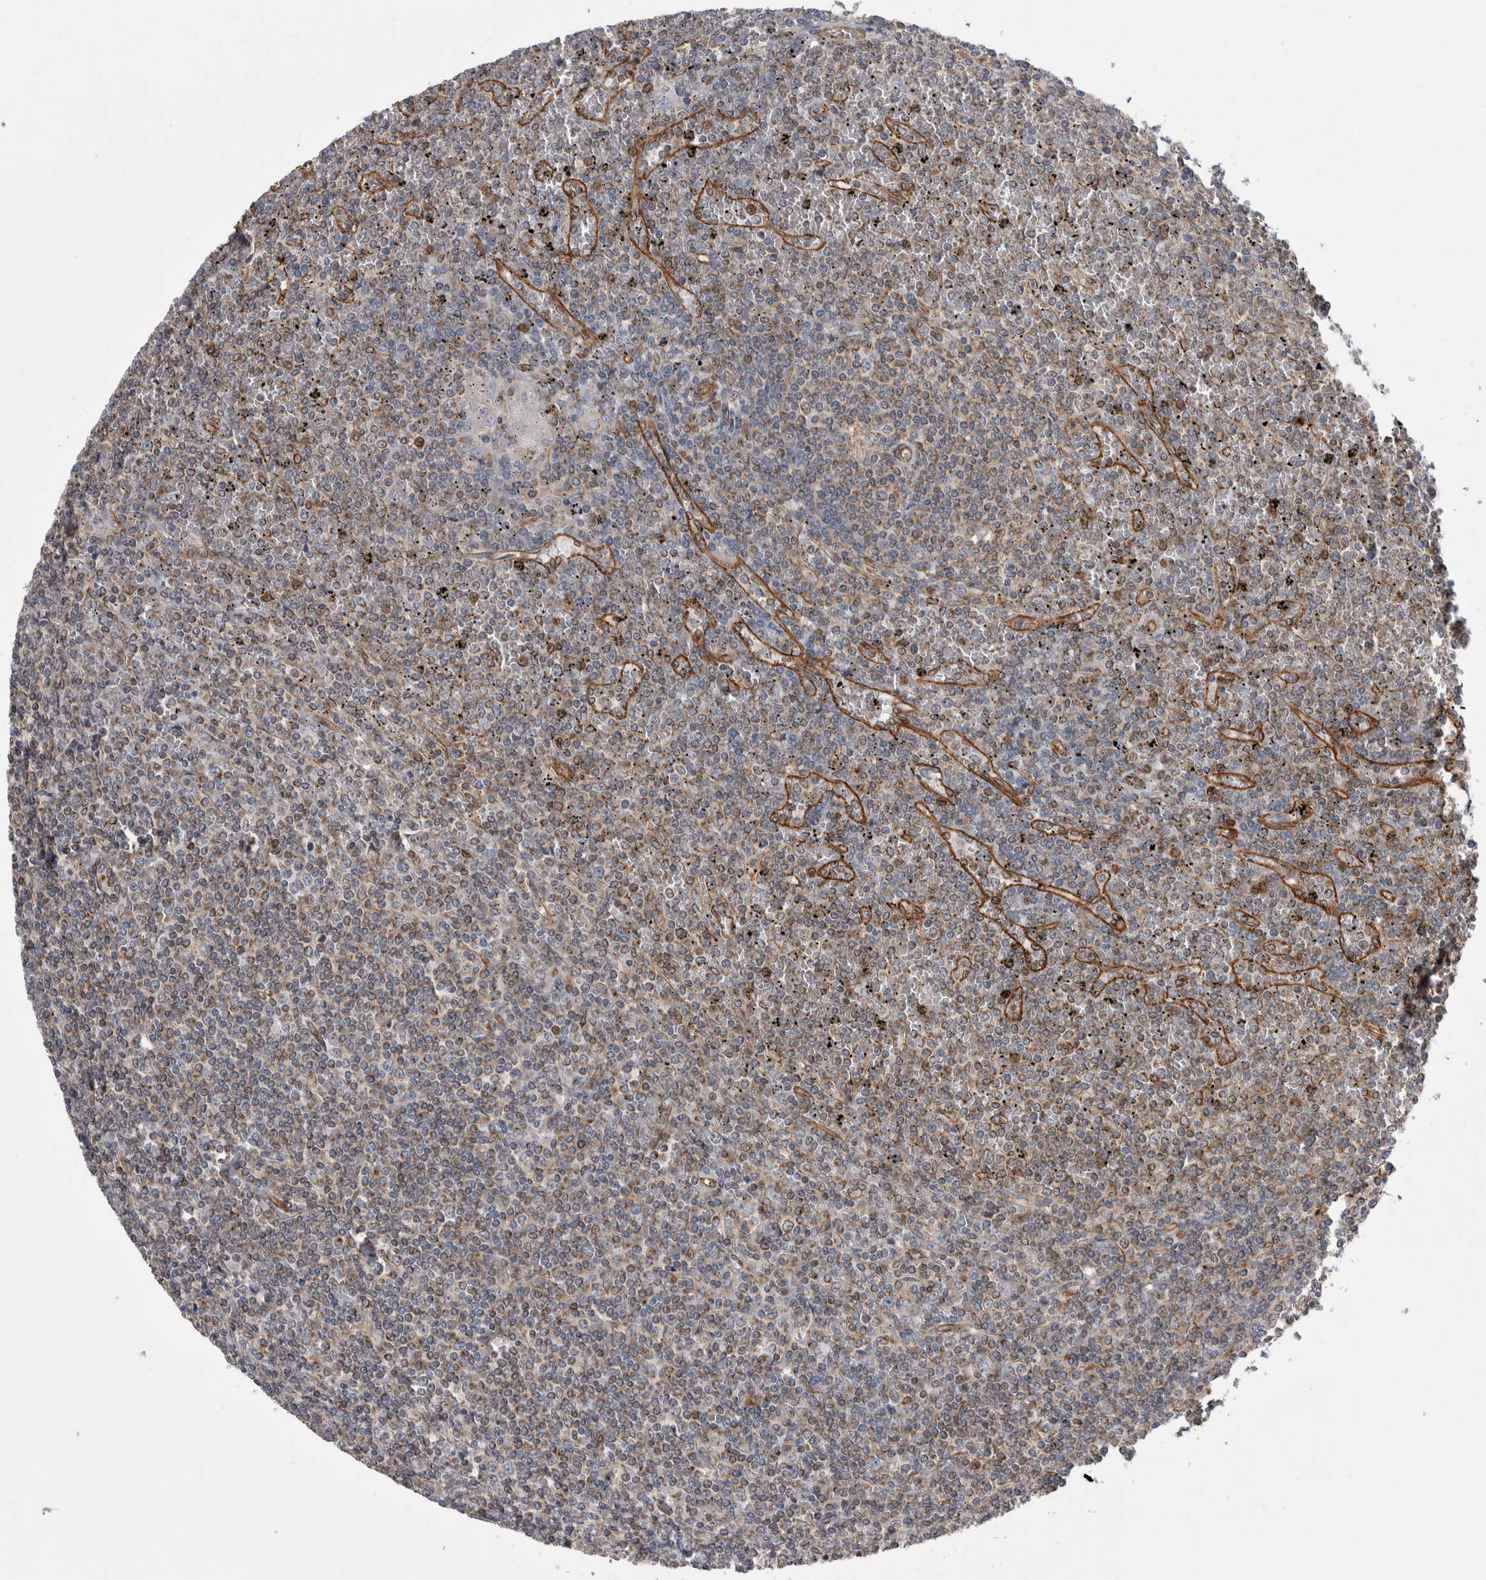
{"staining": {"intensity": "weak", "quantity": ">75%", "location": "cytoplasmic/membranous"}, "tissue": "lymphoma", "cell_type": "Tumor cells", "image_type": "cancer", "snomed": [{"axis": "morphology", "description": "Malignant lymphoma, non-Hodgkin's type, Low grade"}, {"axis": "topography", "description": "Spleen"}], "caption": "Immunohistochemical staining of human low-grade malignant lymphoma, non-Hodgkin's type demonstrates low levels of weak cytoplasmic/membranous protein staining in approximately >75% of tumor cells.", "gene": "KIF12", "patient": {"sex": "female", "age": 19}}